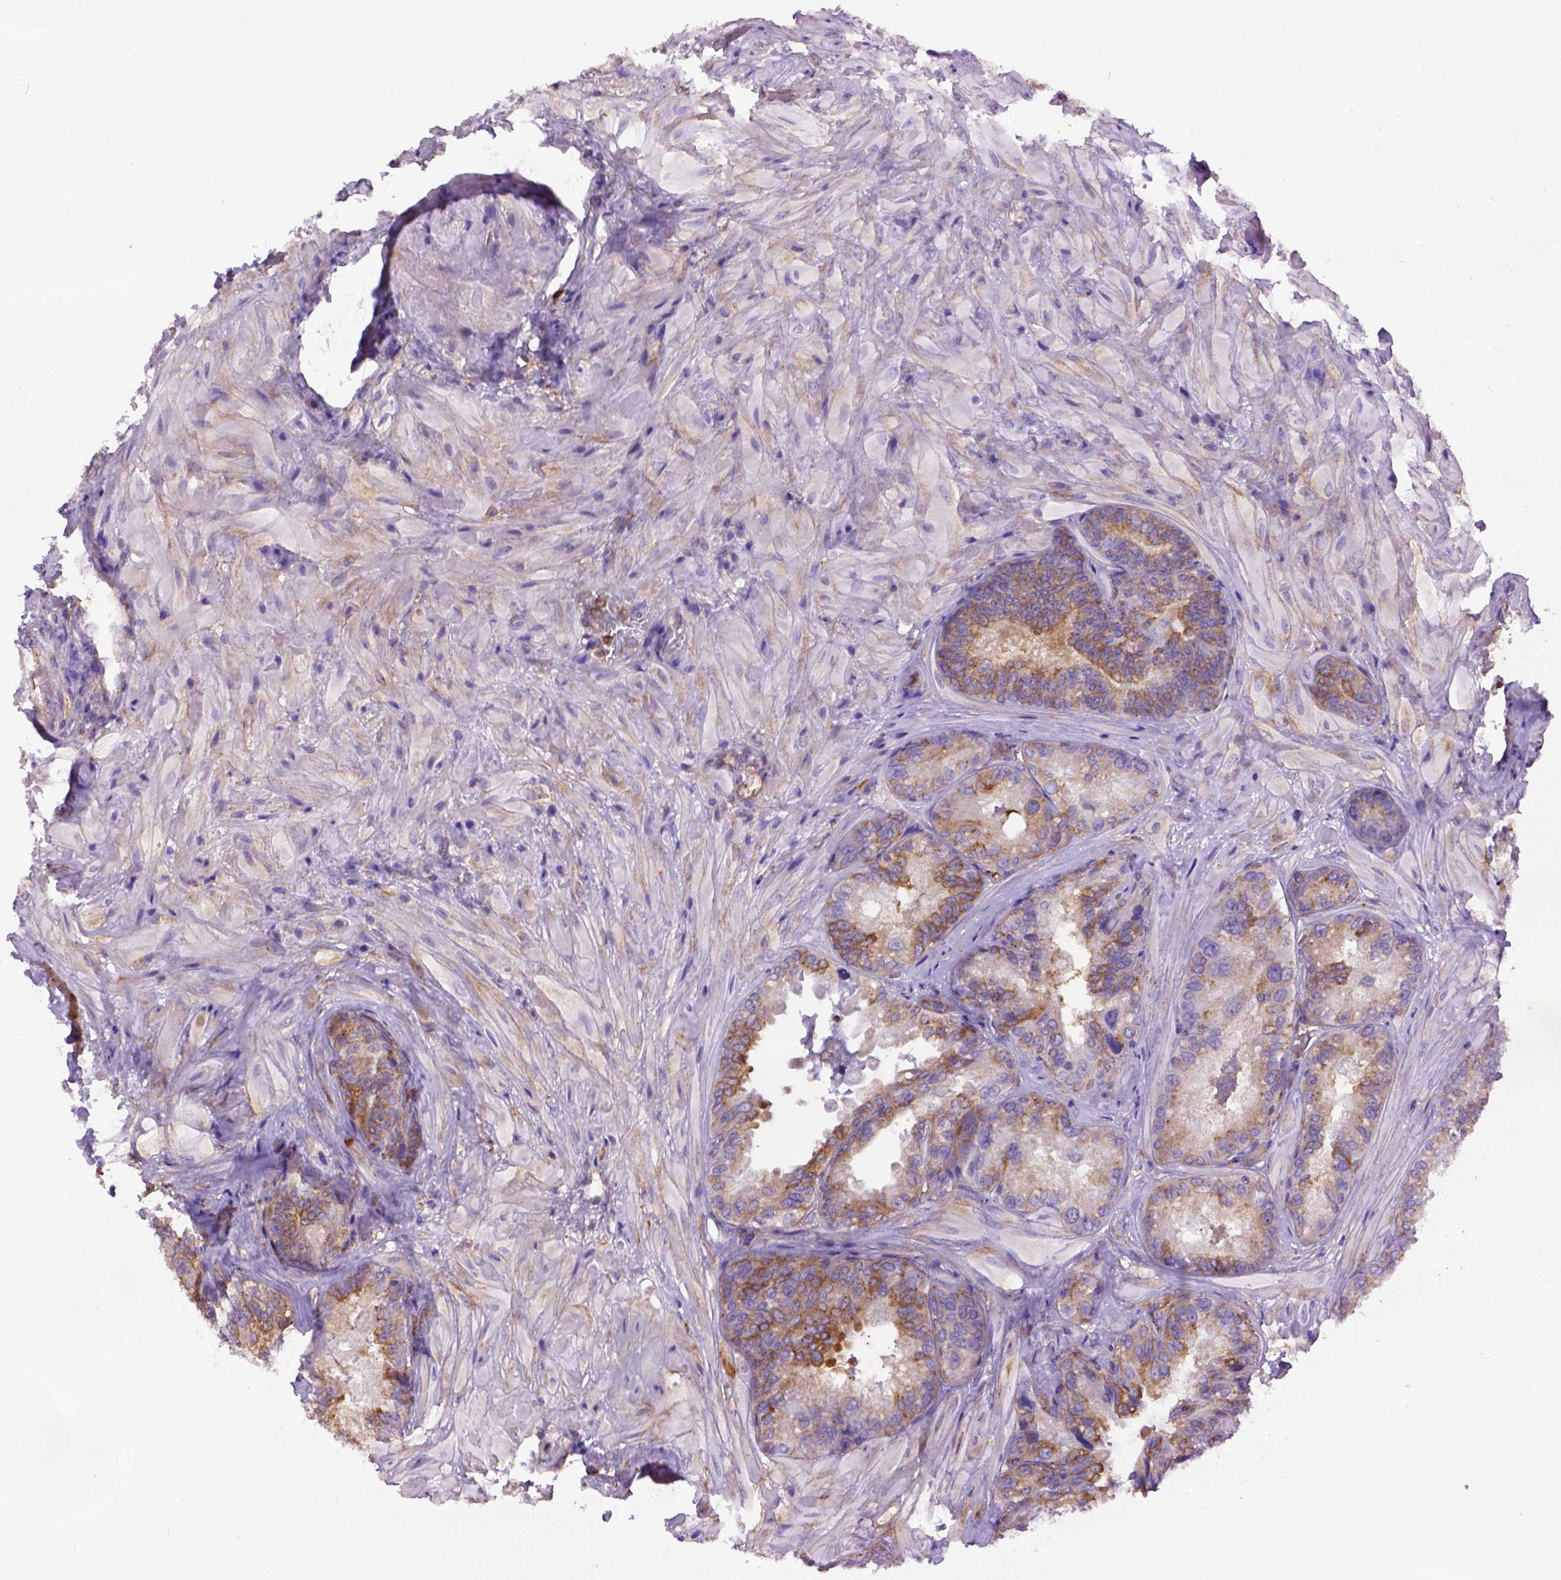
{"staining": {"intensity": "moderate", "quantity": "25%-75%", "location": "cytoplasmic/membranous"}, "tissue": "seminal vesicle", "cell_type": "Glandular cells", "image_type": "normal", "snomed": [{"axis": "morphology", "description": "Normal tissue, NOS"}, {"axis": "topography", "description": "Seminal veicle"}], "caption": "Protein staining of benign seminal vesicle demonstrates moderate cytoplasmic/membranous positivity in approximately 25%-75% of glandular cells.", "gene": "MVP", "patient": {"sex": "male", "age": 69}}